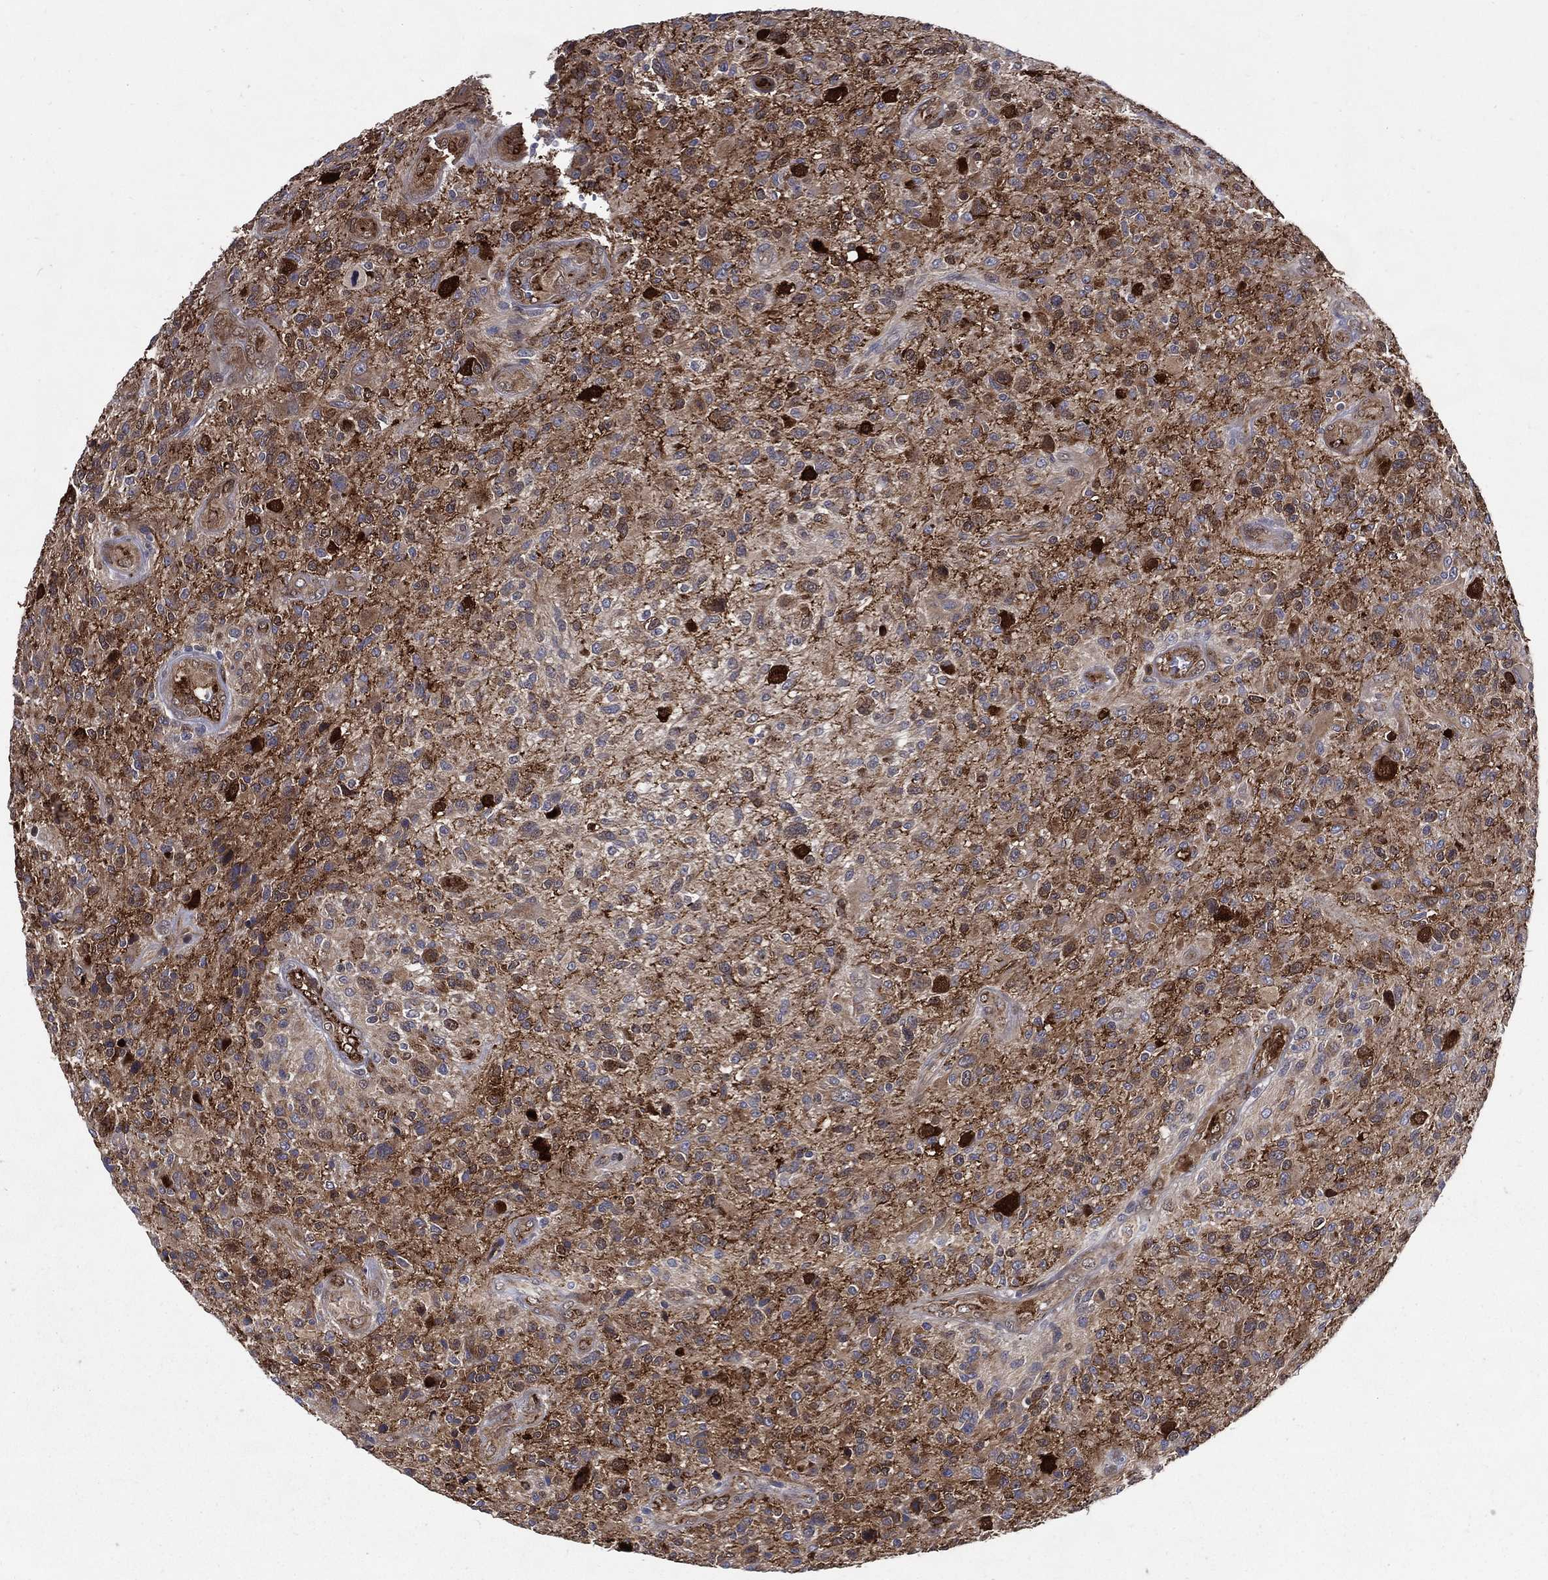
{"staining": {"intensity": "moderate", "quantity": "25%-75%", "location": "cytoplasmic/membranous"}, "tissue": "glioma", "cell_type": "Tumor cells", "image_type": "cancer", "snomed": [{"axis": "morphology", "description": "Glioma, malignant, High grade"}, {"axis": "topography", "description": "Brain"}], "caption": "Moderate cytoplasmic/membranous protein expression is appreciated in about 25%-75% of tumor cells in glioma. (DAB (3,3'-diaminobenzidine) = brown stain, brightfield microscopy at high magnification).", "gene": "ARHGAP11A", "patient": {"sex": "male", "age": 47}}